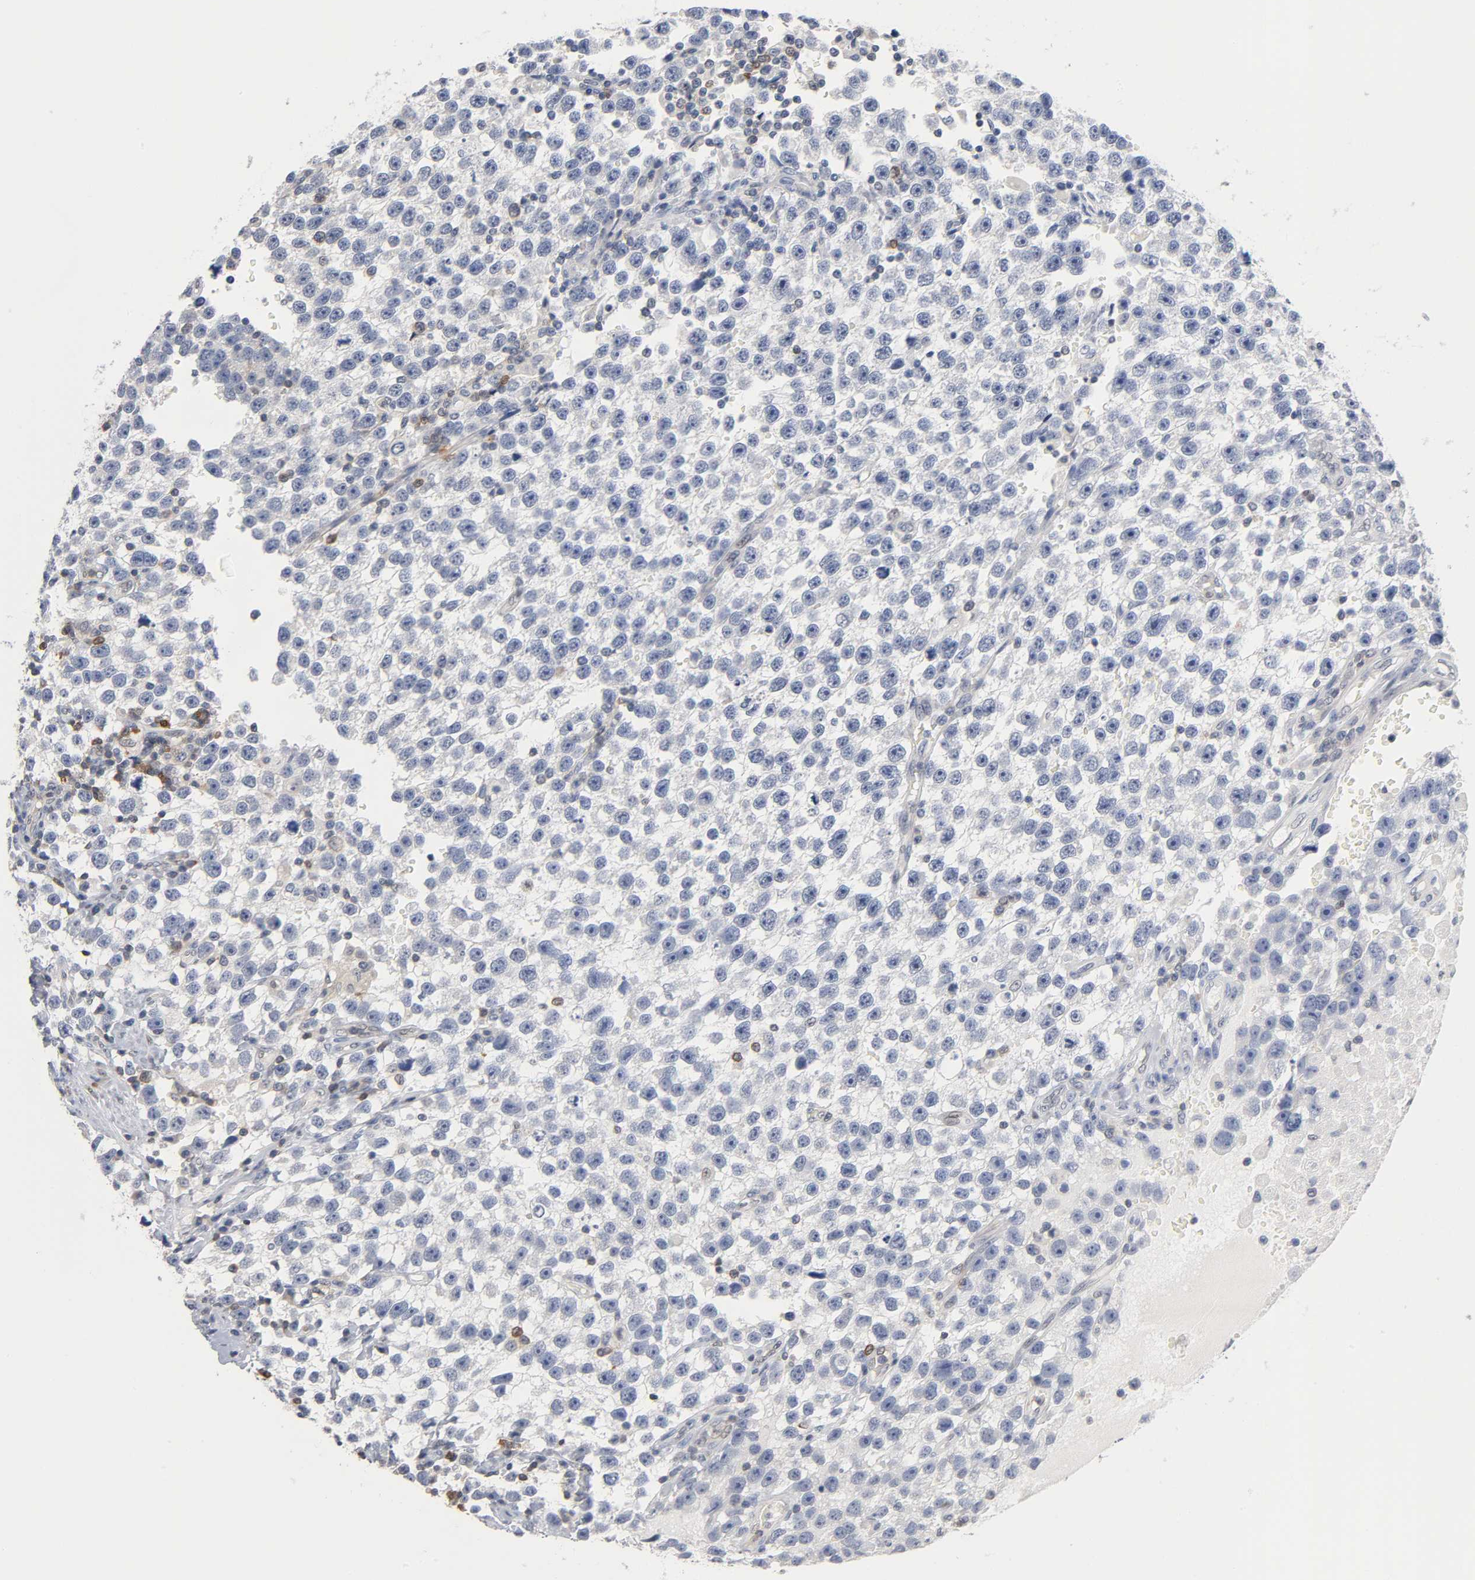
{"staining": {"intensity": "negative", "quantity": "none", "location": "none"}, "tissue": "testis cancer", "cell_type": "Tumor cells", "image_type": "cancer", "snomed": [{"axis": "morphology", "description": "Seminoma, NOS"}, {"axis": "topography", "description": "Testis"}], "caption": "Tumor cells show no significant staining in testis cancer (seminoma).", "gene": "NFATC1", "patient": {"sex": "male", "age": 33}}